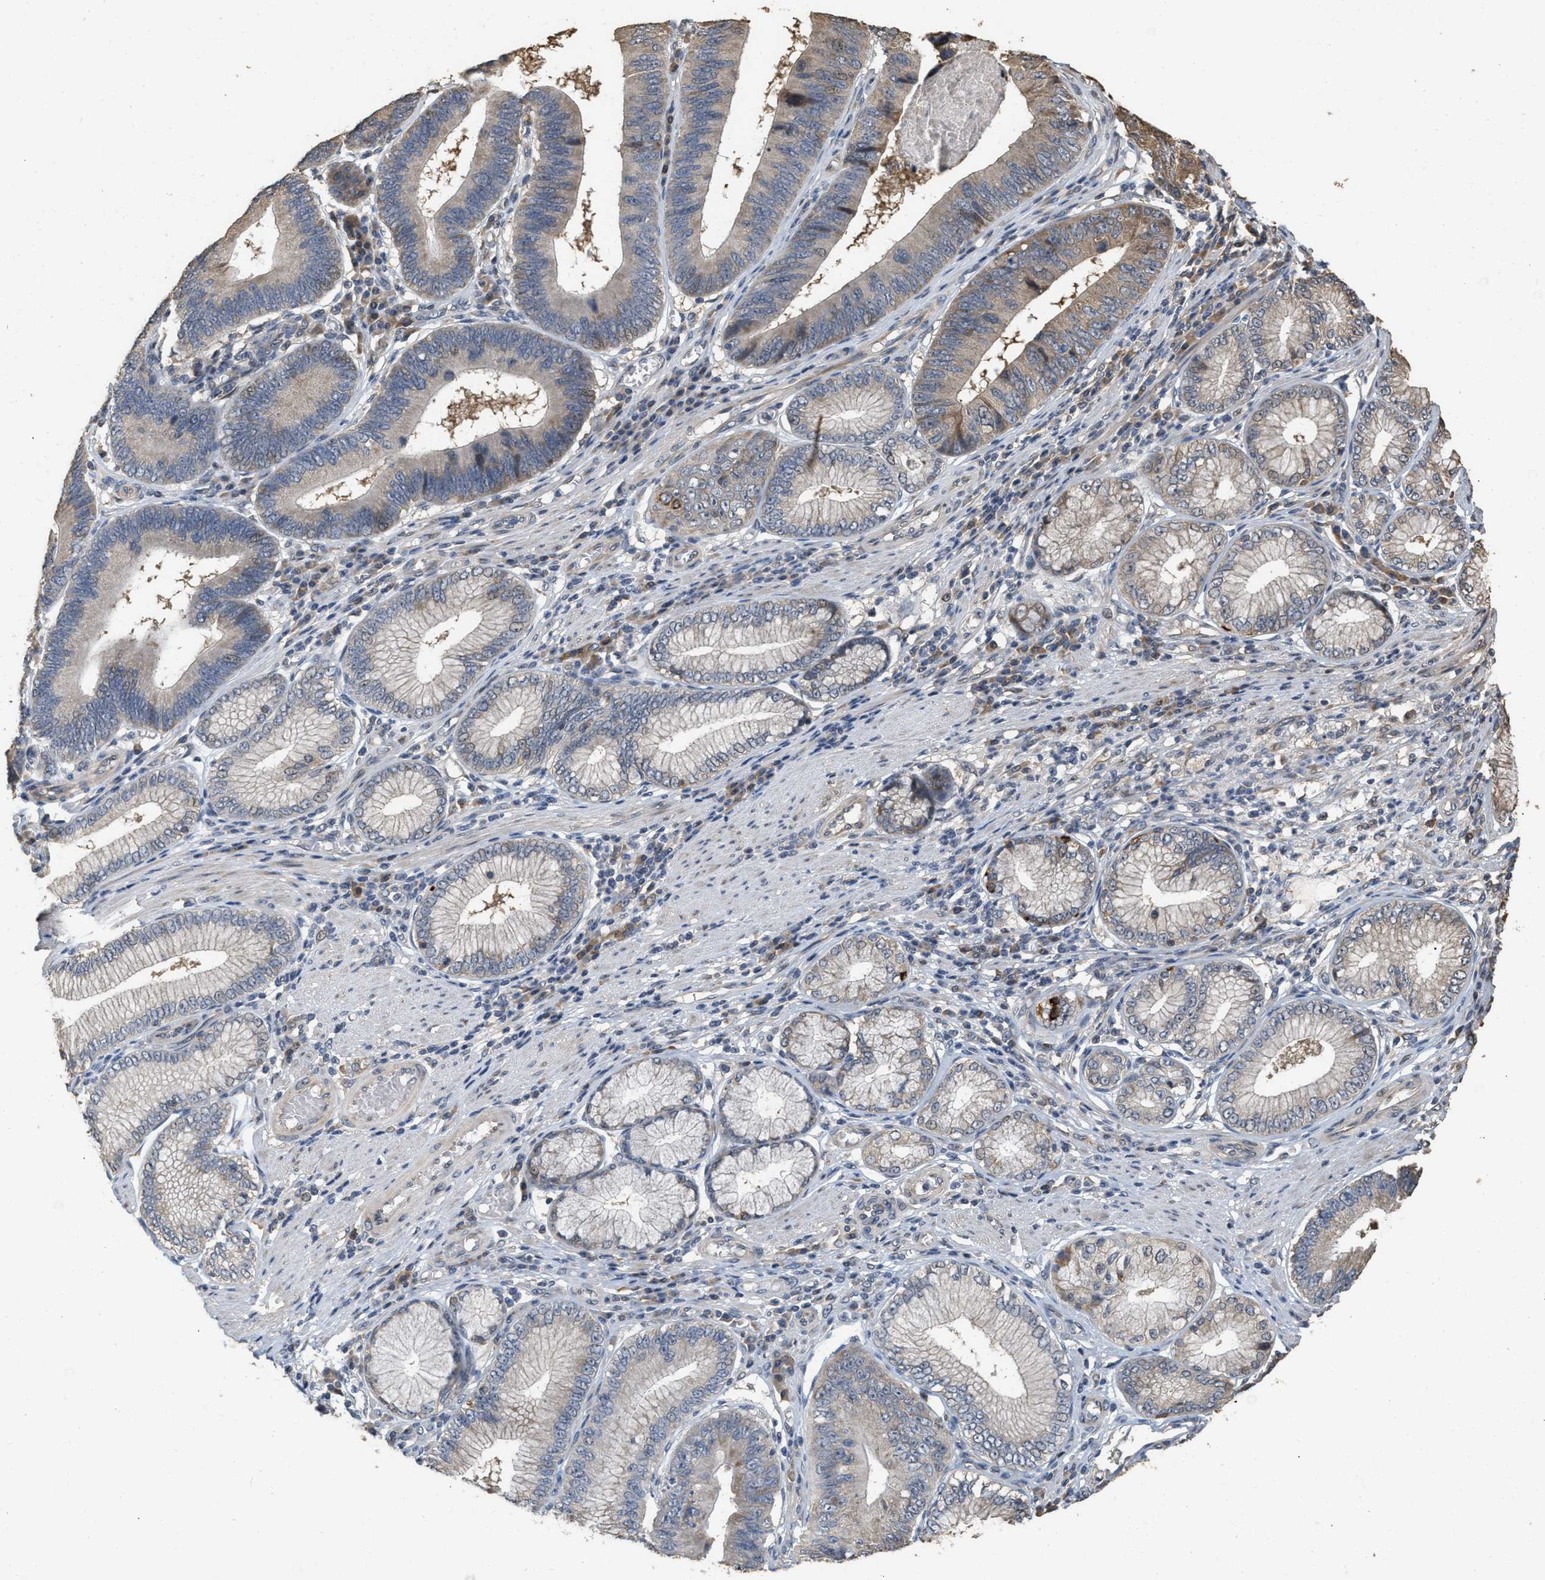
{"staining": {"intensity": "moderate", "quantity": ">75%", "location": "cytoplasmic/membranous"}, "tissue": "stomach cancer", "cell_type": "Tumor cells", "image_type": "cancer", "snomed": [{"axis": "morphology", "description": "Adenocarcinoma, NOS"}, {"axis": "topography", "description": "Stomach"}], "caption": "IHC photomicrograph of stomach cancer (adenocarcinoma) stained for a protein (brown), which demonstrates medium levels of moderate cytoplasmic/membranous staining in about >75% of tumor cells.", "gene": "NCS1", "patient": {"sex": "male", "age": 59}}